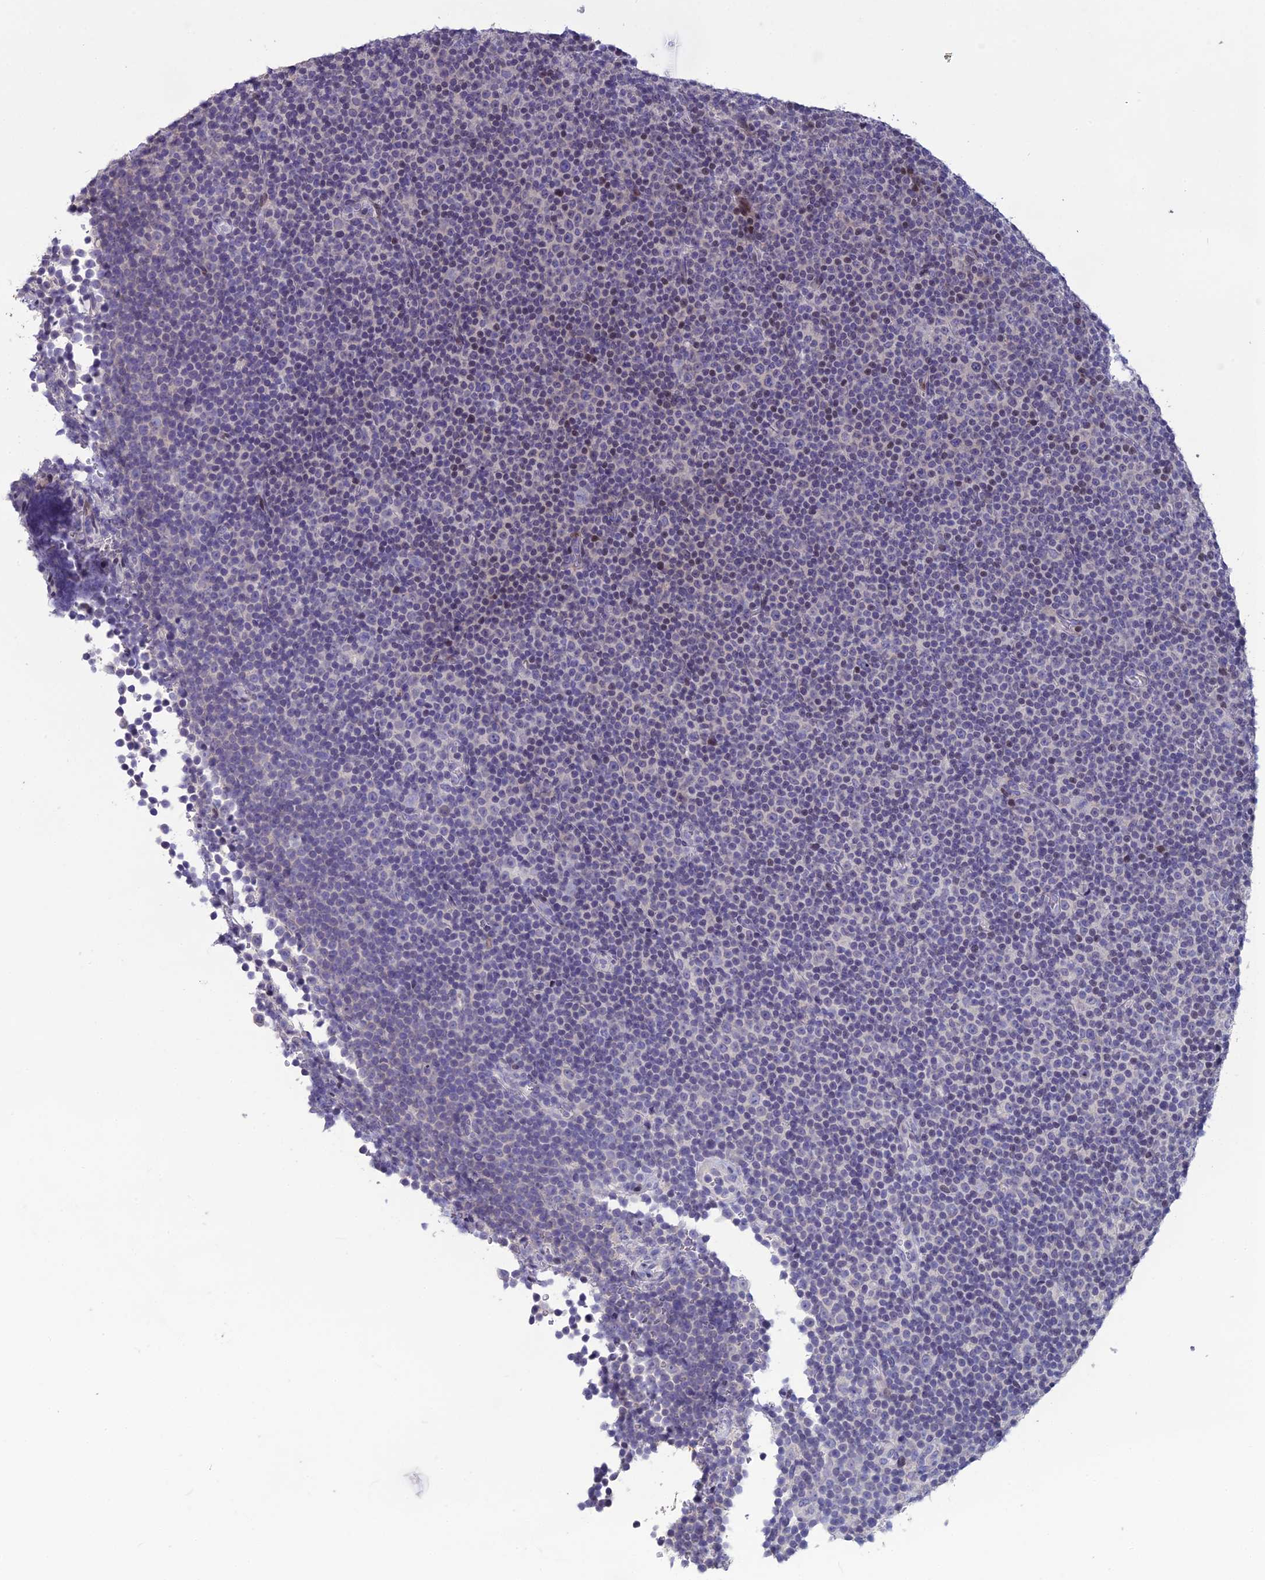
{"staining": {"intensity": "negative", "quantity": "none", "location": "none"}, "tissue": "lymphoma", "cell_type": "Tumor cells", "image_type": "cancer", "snomed": [{"axis": "morphology", "description": "Malignant lymphoma, non-Hodgkin's type, Low grade"}, {"axis": "topography", "description": "Lymph node"}], "caption": "The immunohistochemistry (IHC) photomicrograph has no significant positivity in tumor cells of malignant lymphoma, non-Hodgkin's type (low-grade) tissue. Brightfield microscopy of IHC stained with DAB (brown) and hematoxylin (blue), captured at high magnification.", "gene": "TMEM134", "patient": {"sex": "female", "age": 67}}